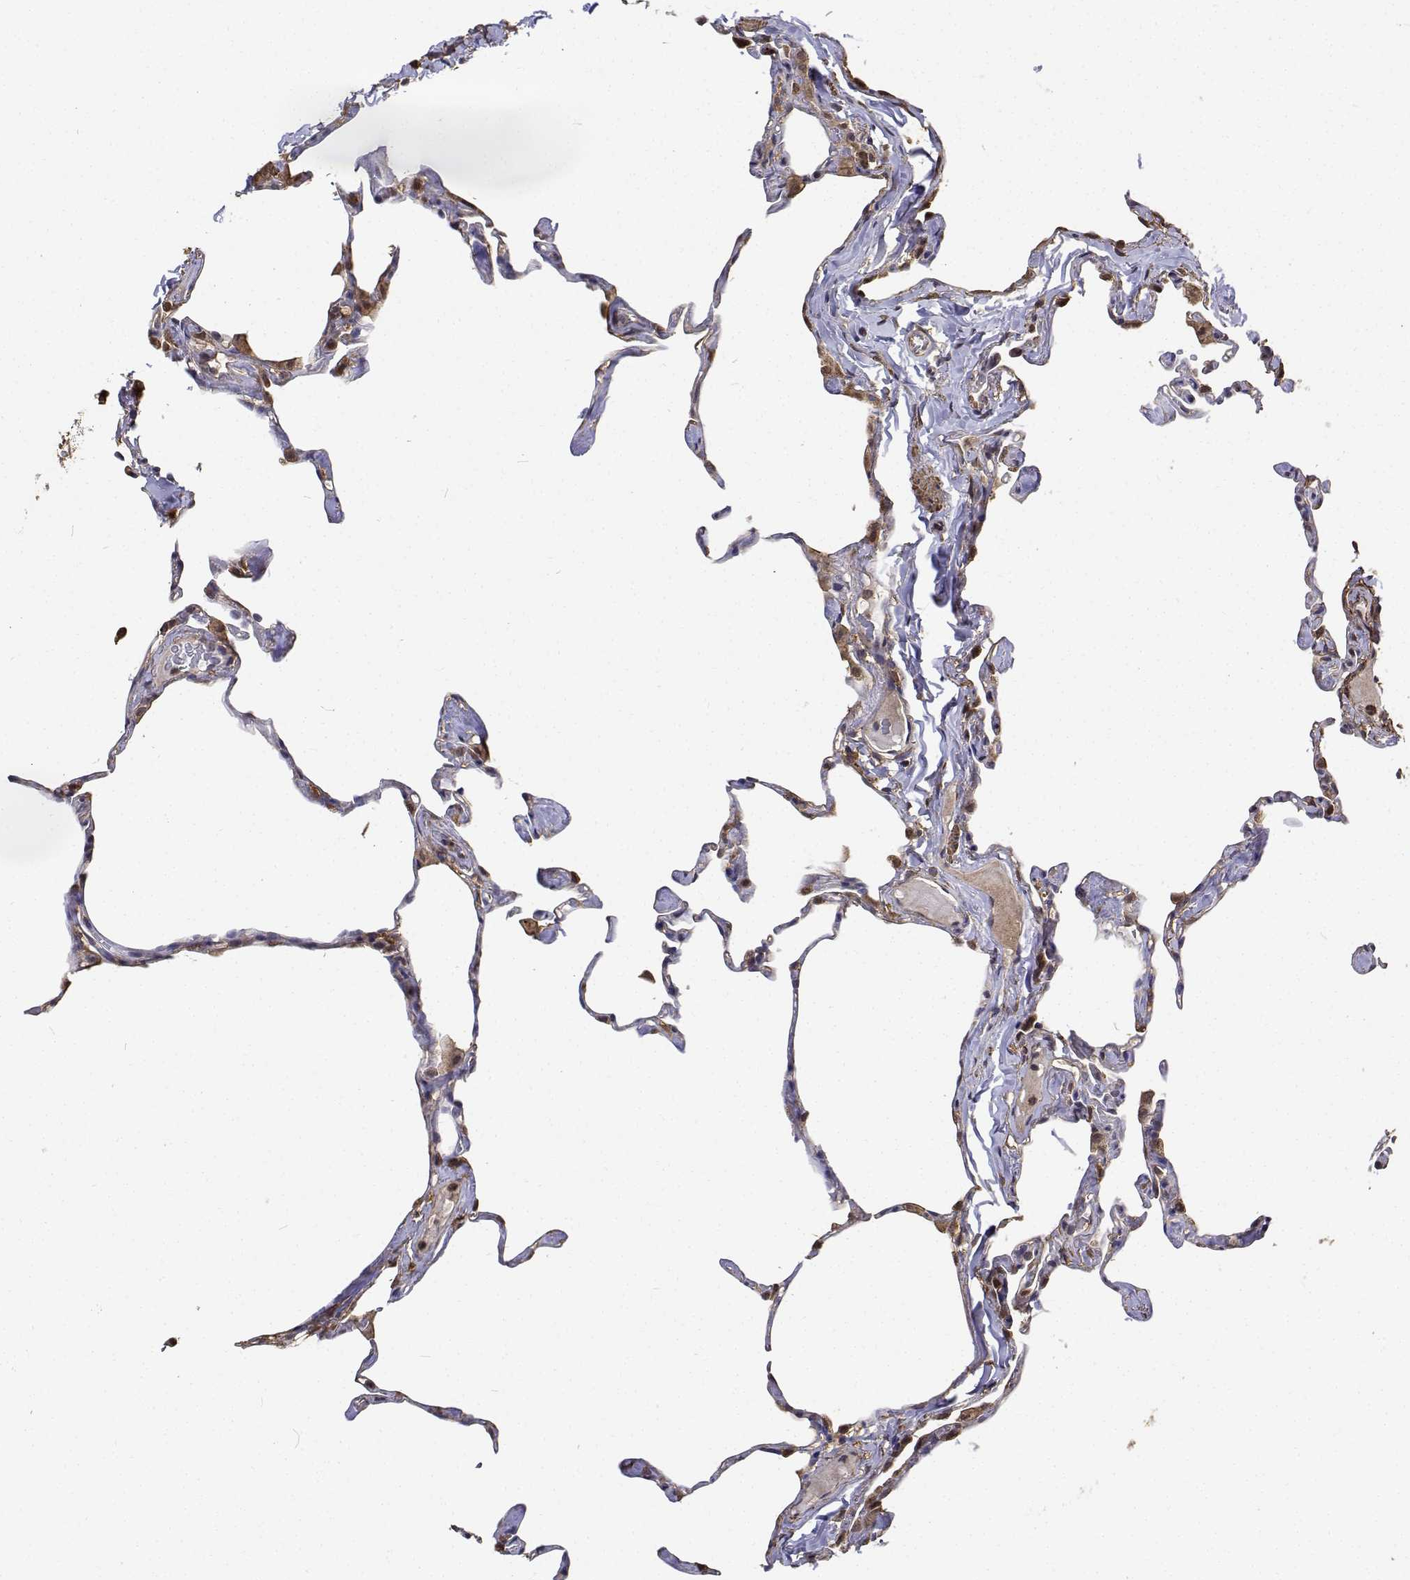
{"staining": {"intensity": "strong", "quantity": "25%-75%", "location": "cytoplasmic/membranous,nuclear"}, "tissue": "lung", "cell_type": "Alveolar cells", "image_type": "normal", "snomed": [{"axis": "morphology", "description": "Normal tissue, NOS"}, {"axis": "topography", "description": "Lung"}], "caption": "DAB immunohistochemical staining of unremarkable lung exhibits strong cytoplasmic/membranous,nuclear protein positivity in about 25%-75% of alveolar cells.", "gene": "PCID2", "patient": {"sex": "male", "age": 65}}